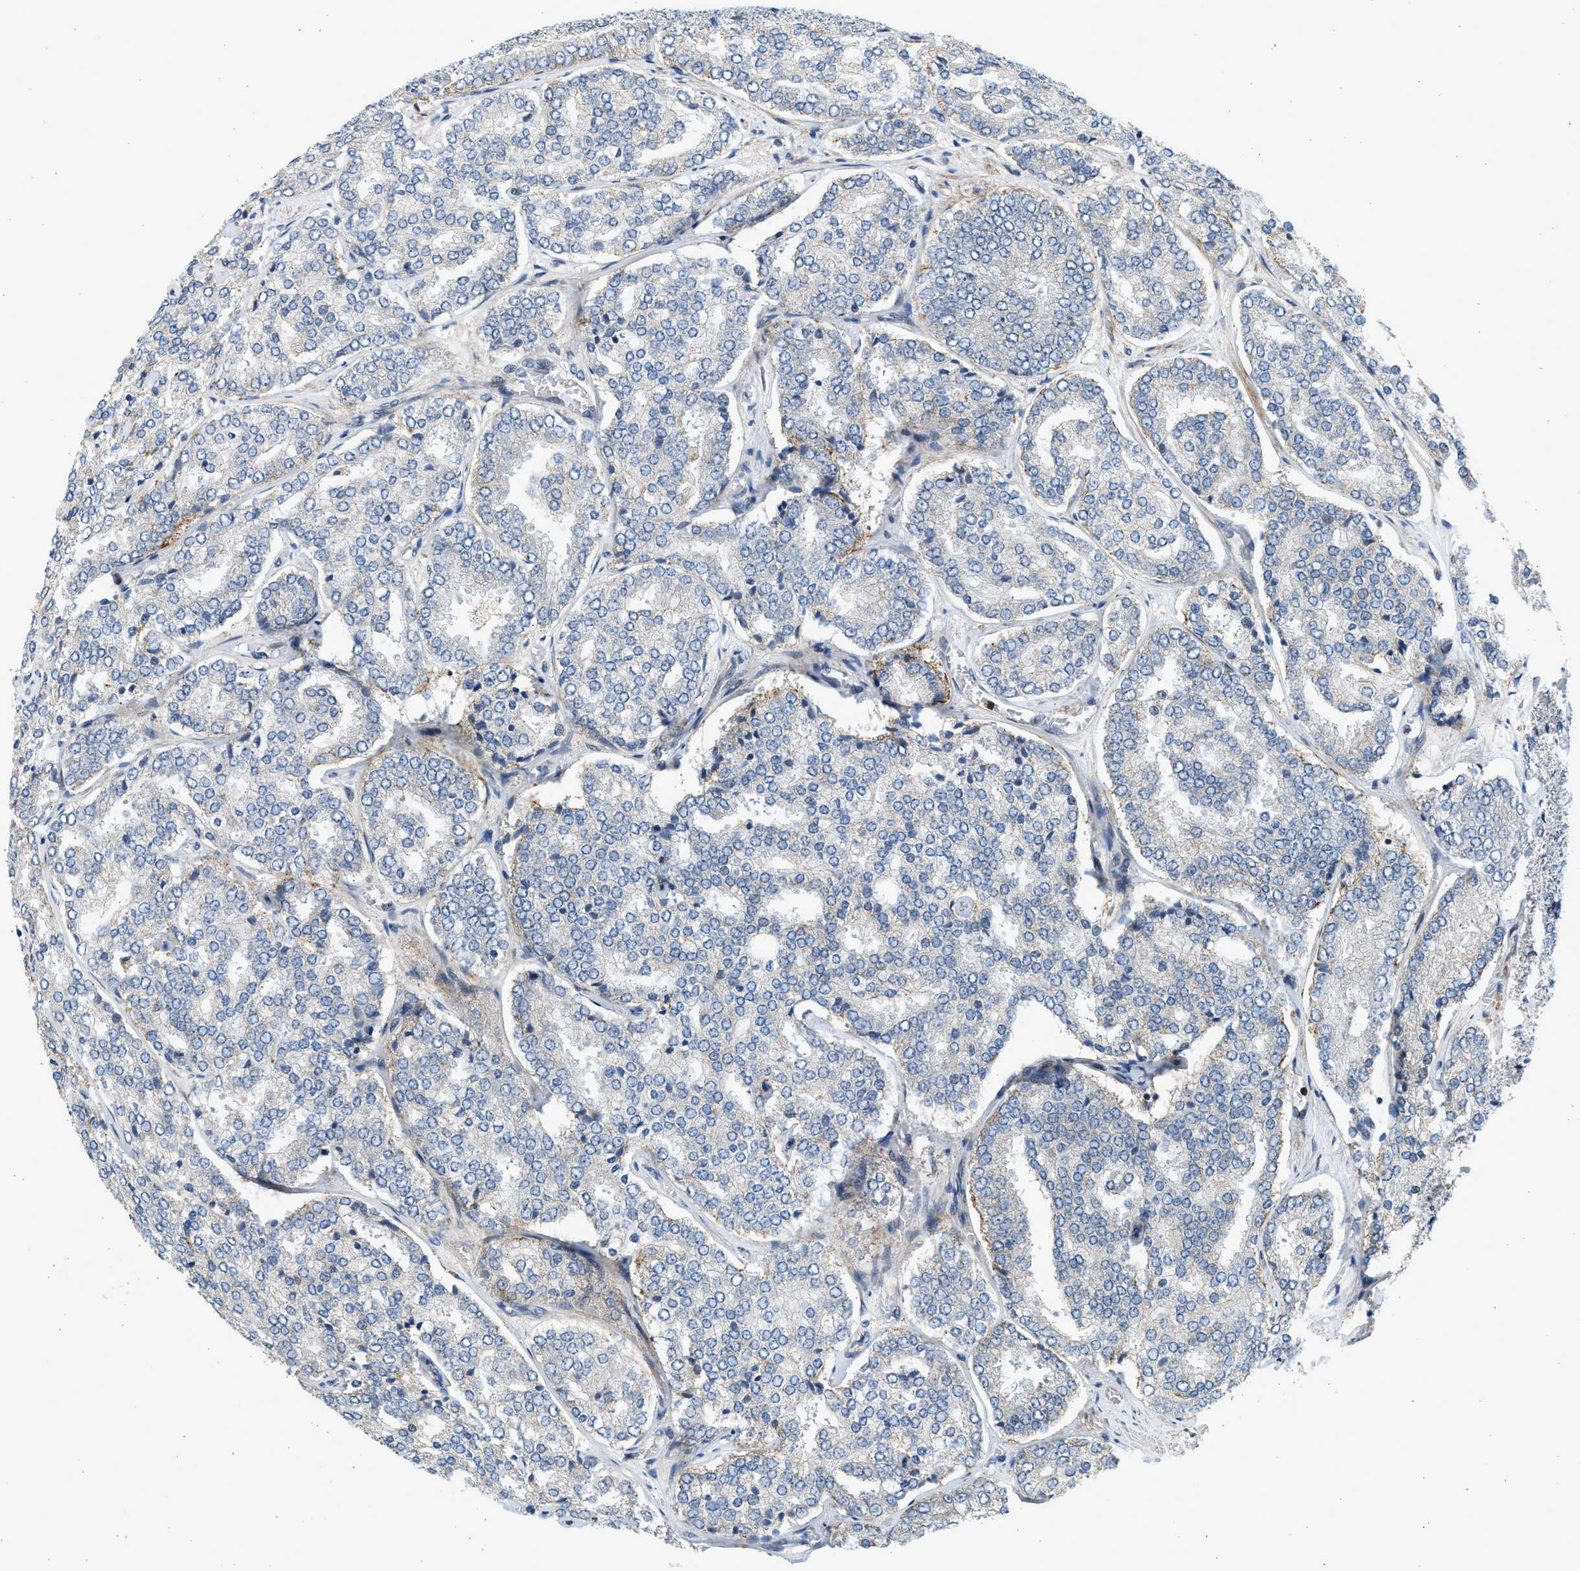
{"staining": {"intensity": "weak", "quantity": "25%-75%", "location": "cytoplasmic/membranous"}, "tissue": "prostate cancer", "cell_type": "Tumor cells", "image_type": "cancer", "snomed": [{"axis": "morphology", "description": "Adenocarcinoma, High grade"}, {"axis": "topography", "description": "Prostate"}], "caption": "DAB (3,3'-diaminobenzidine) immunohistochemical staining of human prostate cancer shows weak cytoplasmic/membranous protein staining in approximately 25%-75% of tumor cells.", "gene": "NRSN2", "patient": {"sex": "male", "age": 65}}